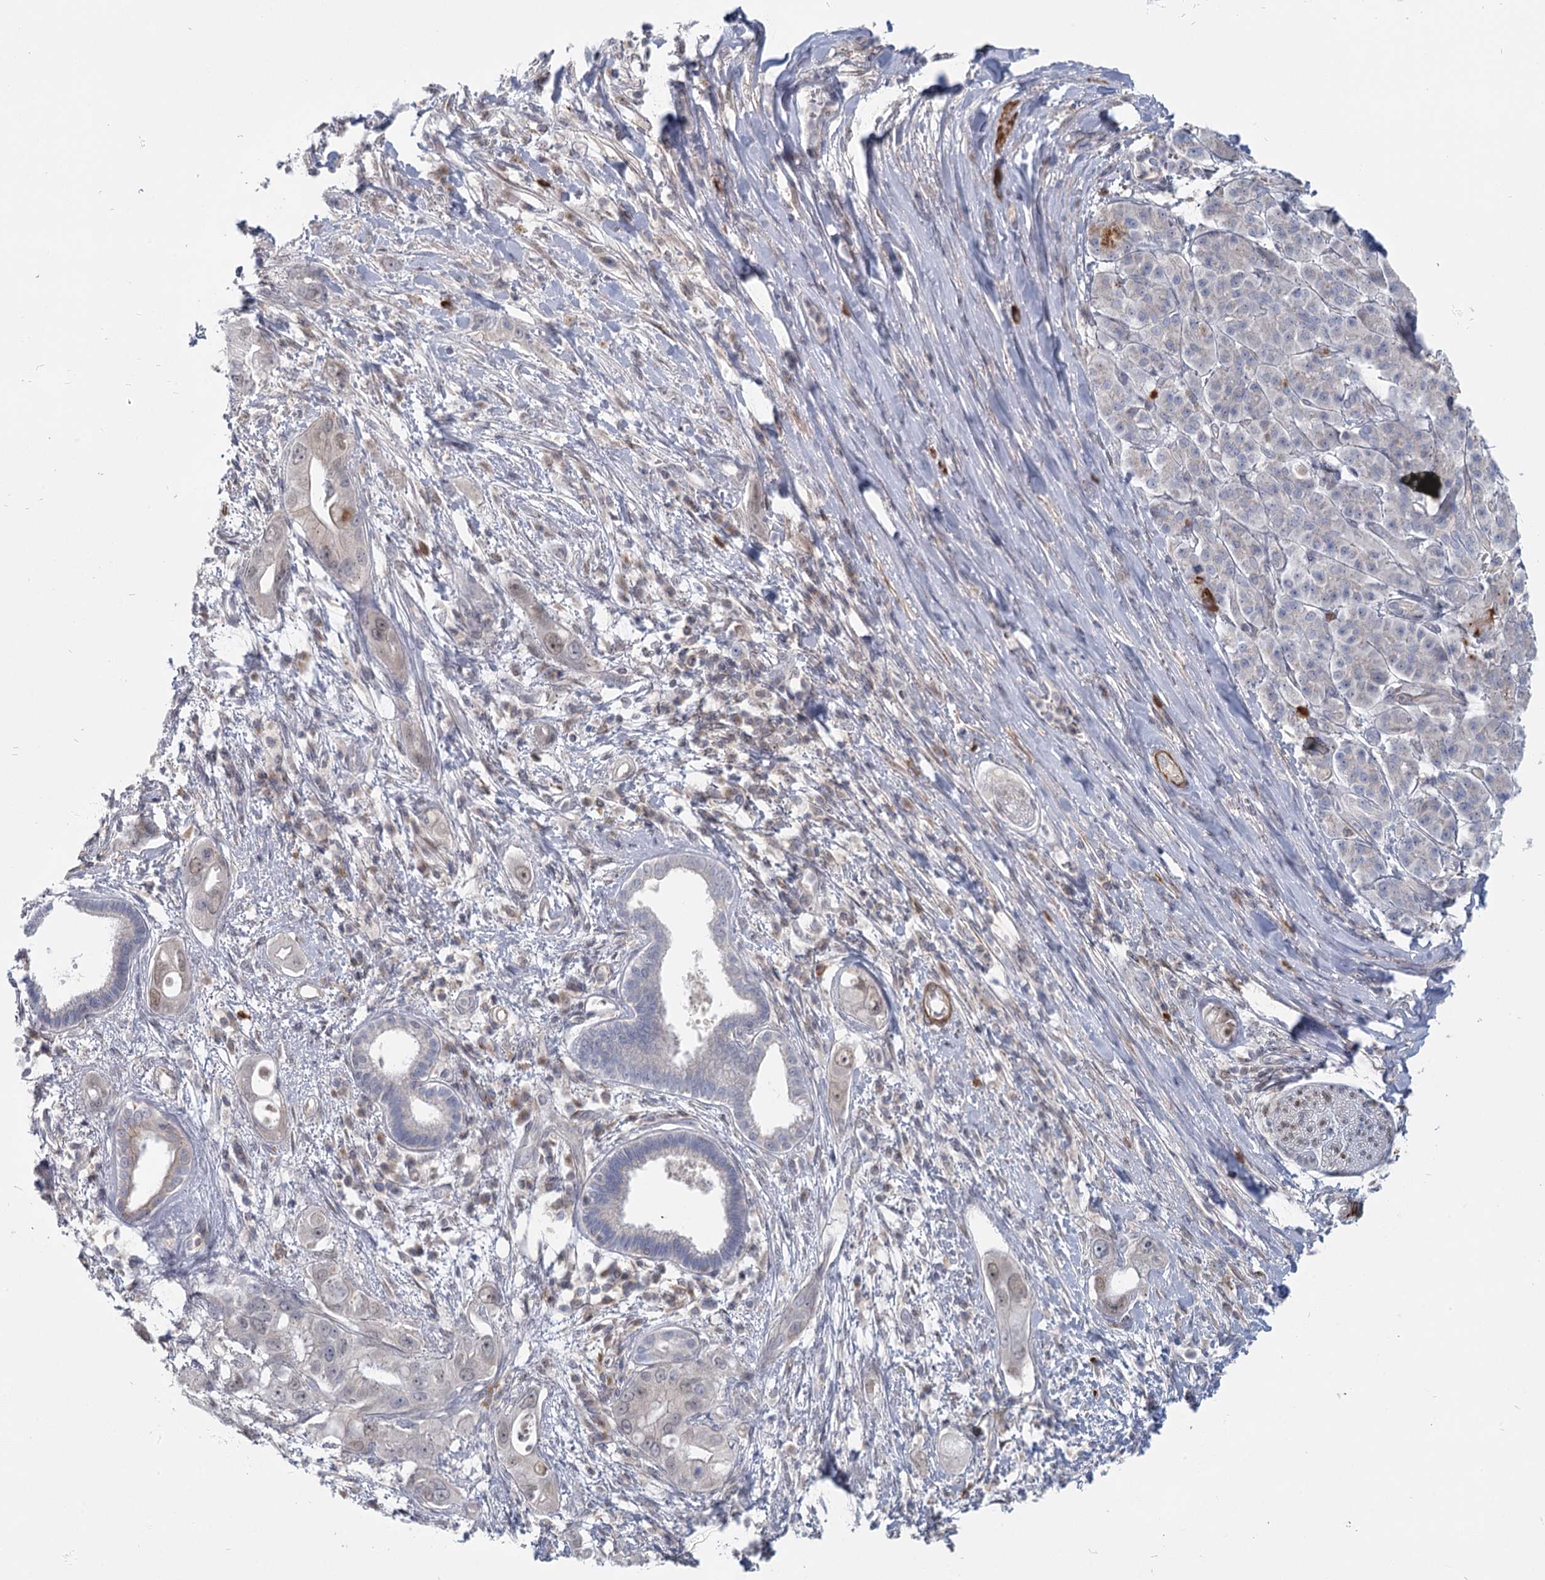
{"staining": {"intensity": "weak", "quantity": "<25%", "location": "nuclear"}, "tissue": "pancreatic cancer", "cell_type": "Tumor cells", "image_type": "cancer", "snomed": [{"axis": "morphology", "description": "Inflammation, NOS"}, {"axis": "morphology", "description": "Adenocarcinoma, NOS"}, {"axis": "topography", "description": "Pancreas"}], "caption": "The image demonstrates no significant expression in tumor cells of adenocarcinoma (pancreatic). (DAB (3,3'-diaminobenzidine) immunohistochemistry visualized using brightfield microscopy, high magnification).", "gene": "USP11", "patient": {"sex": "female", "age": 56}}